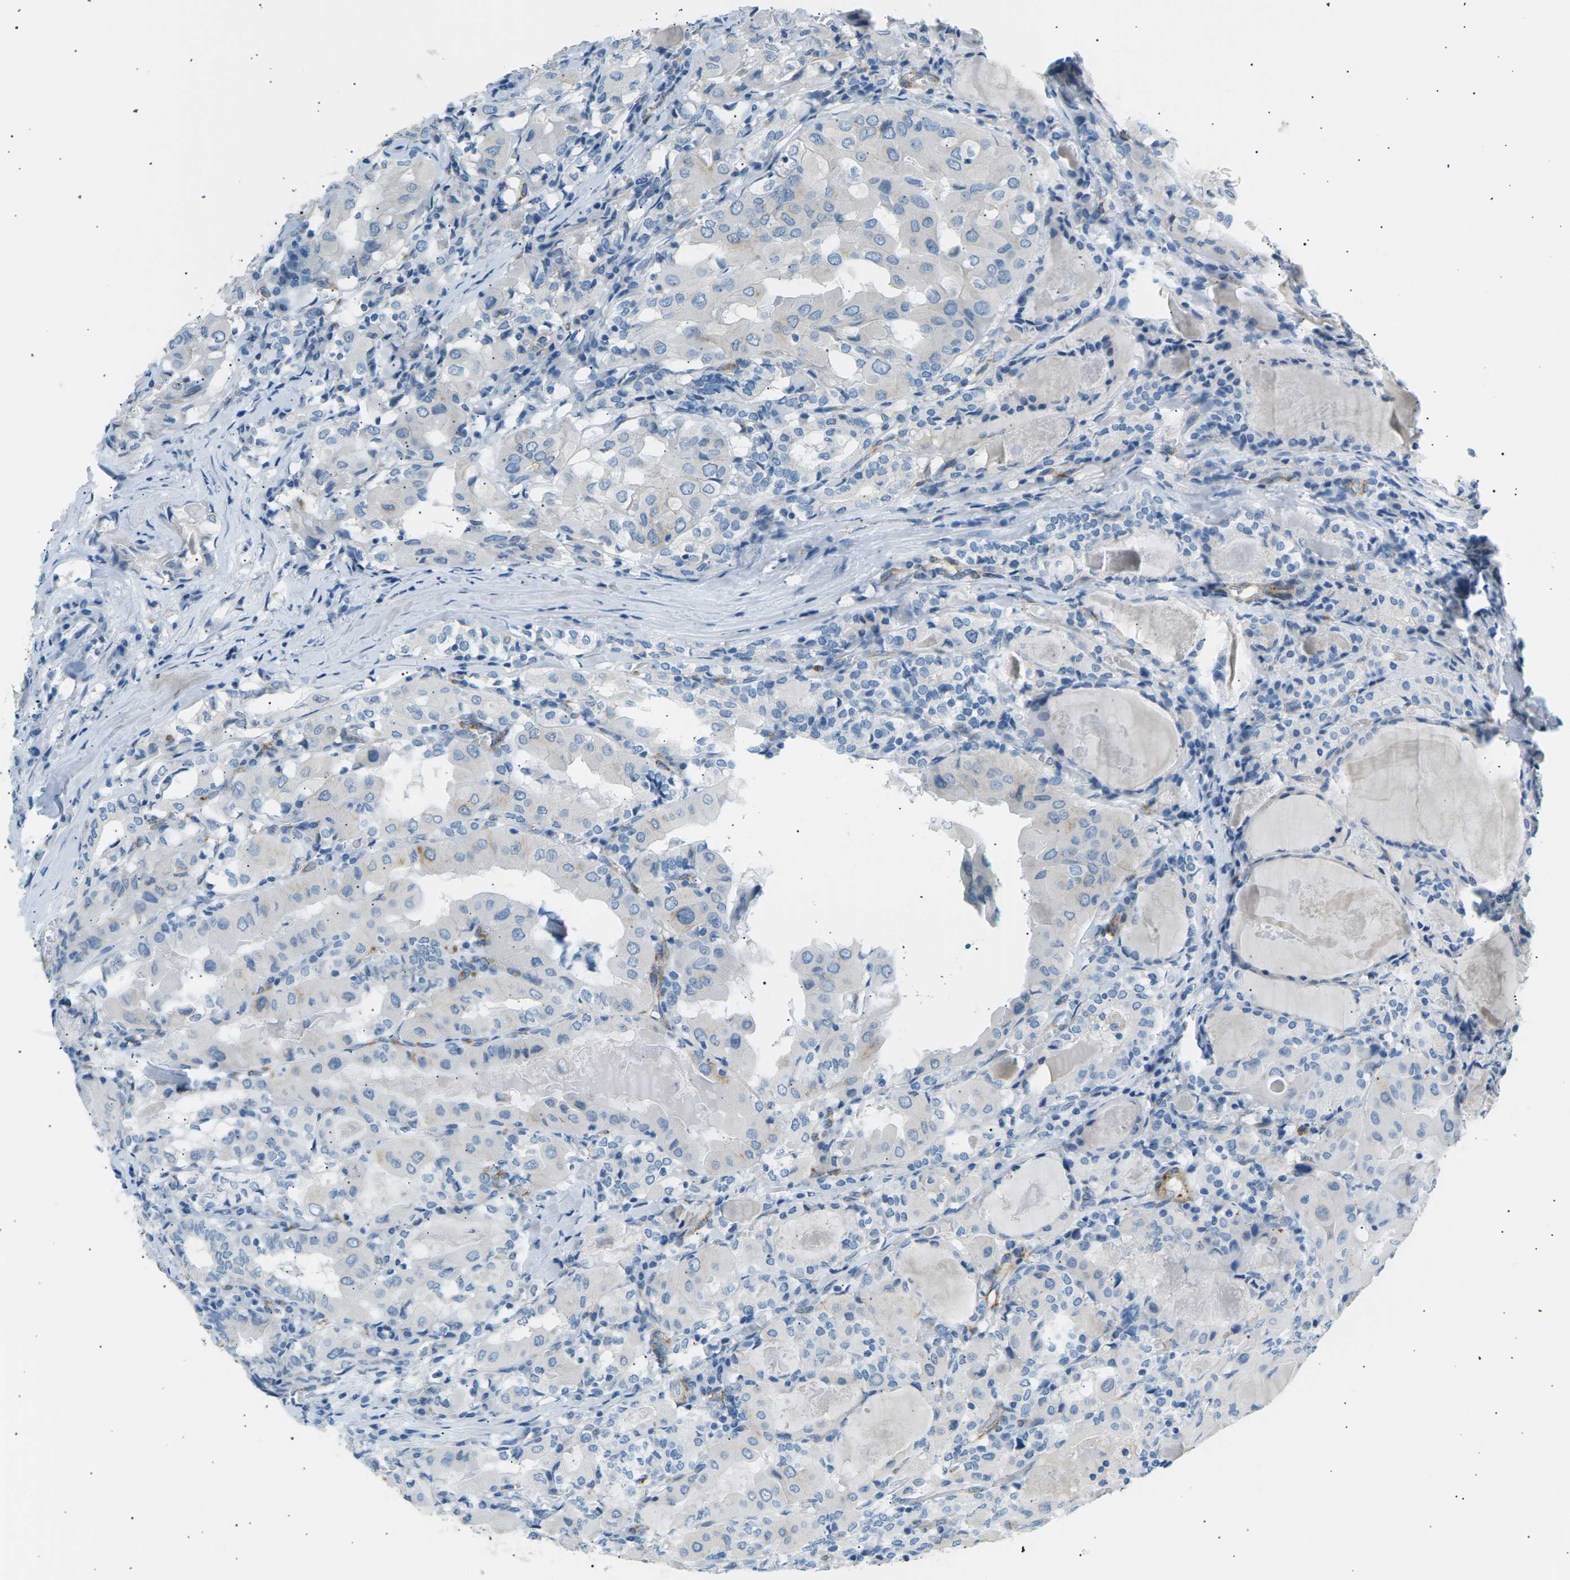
{"staining": {"intensity": "negative", "quantity": "none", "location": "none"}, "tissue": "thyroid cancer", "cell_type": "Tumor cells", "image_type": "cancer", "snomed": [{"axis": "morphology", "description": "Papillary adenocarcinoma, NOS"}, {"axis": "topography", "description": "Thyroid gland"}], "caption": "IHC of human papillary adenocarcinoma (thyroid) demonstrates no expression in tumor cells.", "gene": "SEPTIN5", "patient": {"sex": "female", "age": 42}}